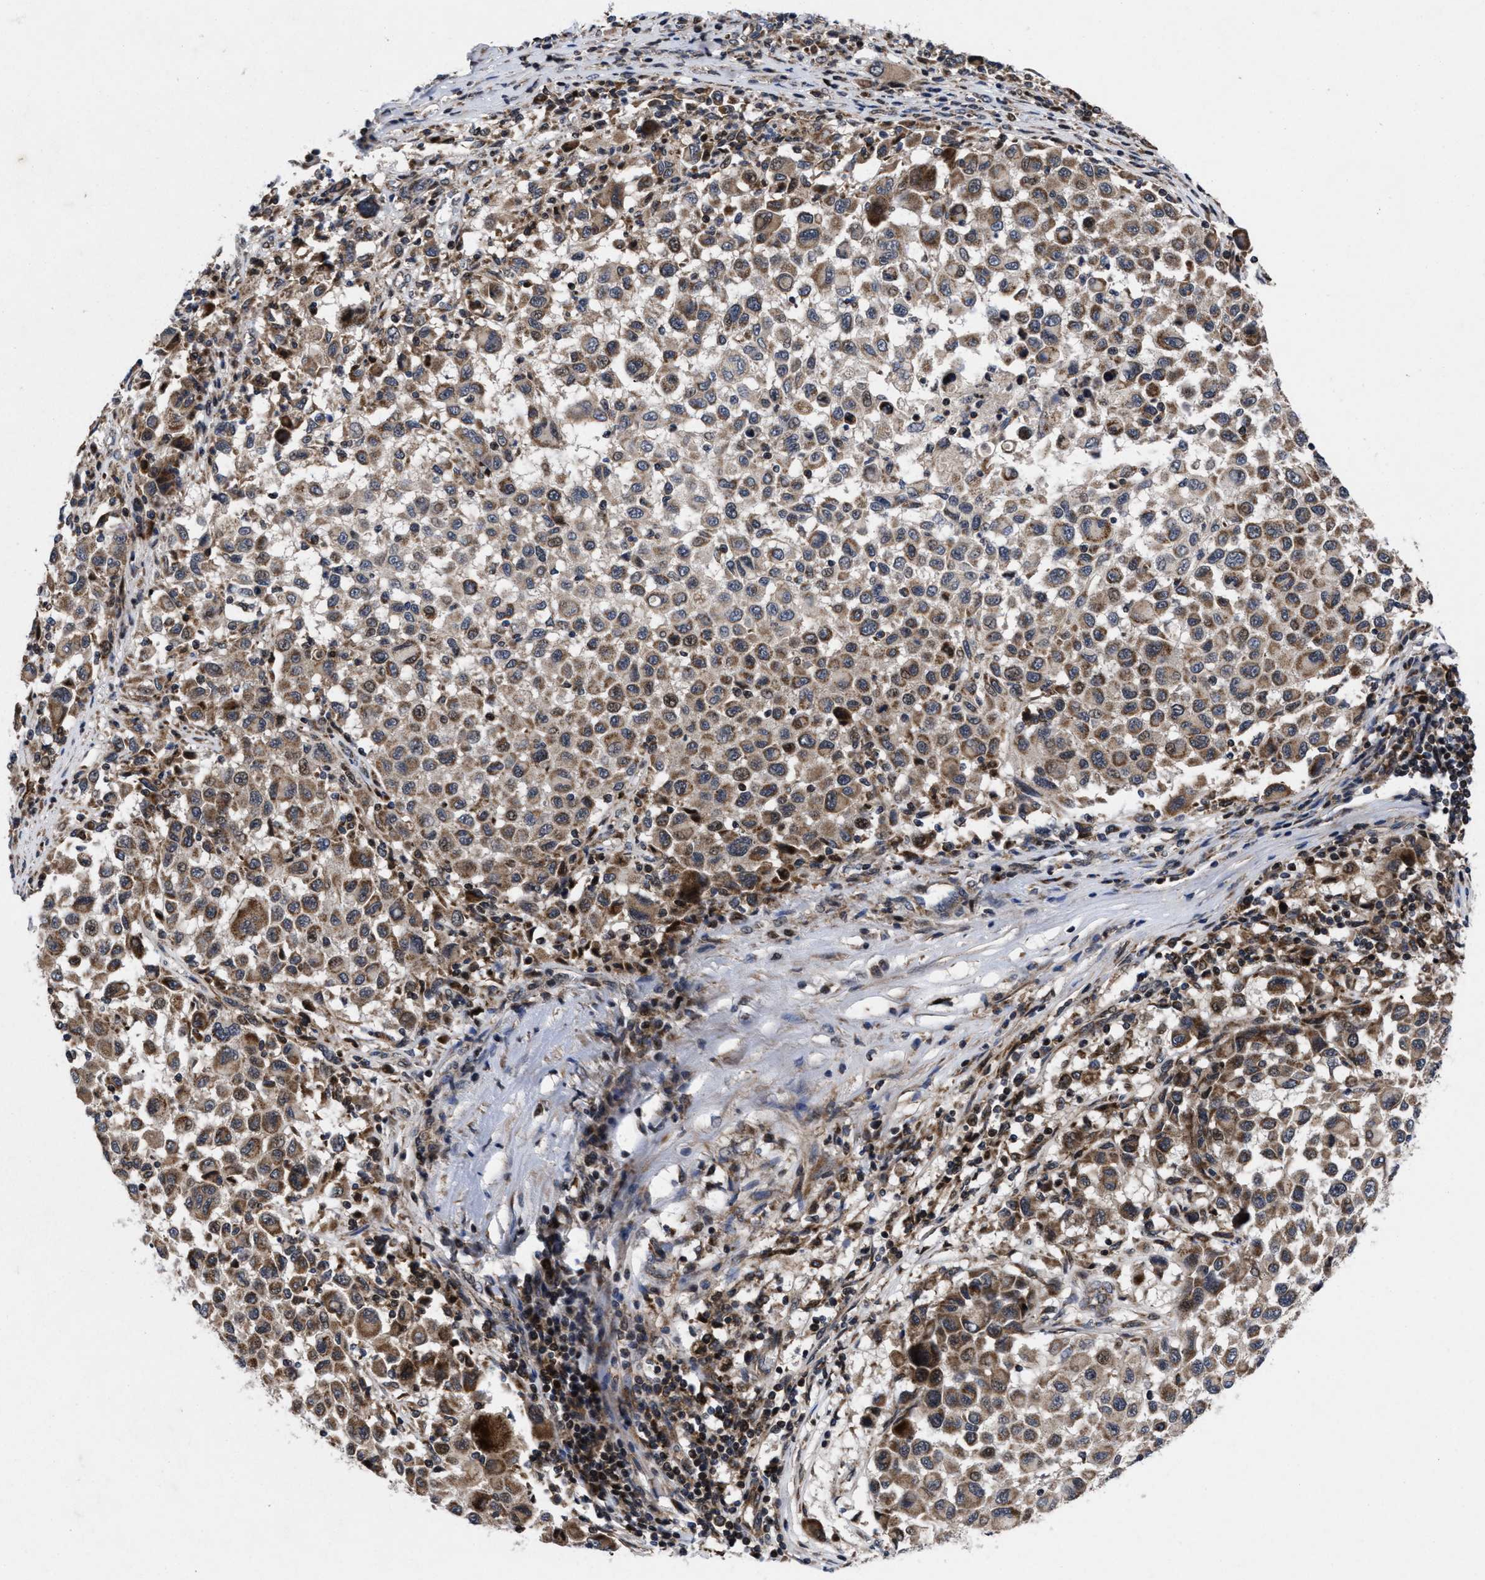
{"staining": {"intensity": "weak", "quantity": ">75%", "location": "cytoplasmic/membranous"}, "tissue": "melanoma", "cell_type": "Tumor cells", "image_type": "cancer", "snomed": [{"axis": "morphology", "description": "Malignant melanoma, Metastatic site"}, {"axis": "topography", "description": "Lymph node"}], "caption": "This histopathology image demonstrates IHC staining of malignant melanoma (metastatic site), with low weak cytoplasmic/membranous expression in approximately >75% of tumor cells.", "gene": "MRPL50", "patient": {"sex": "male", "age": 61}}